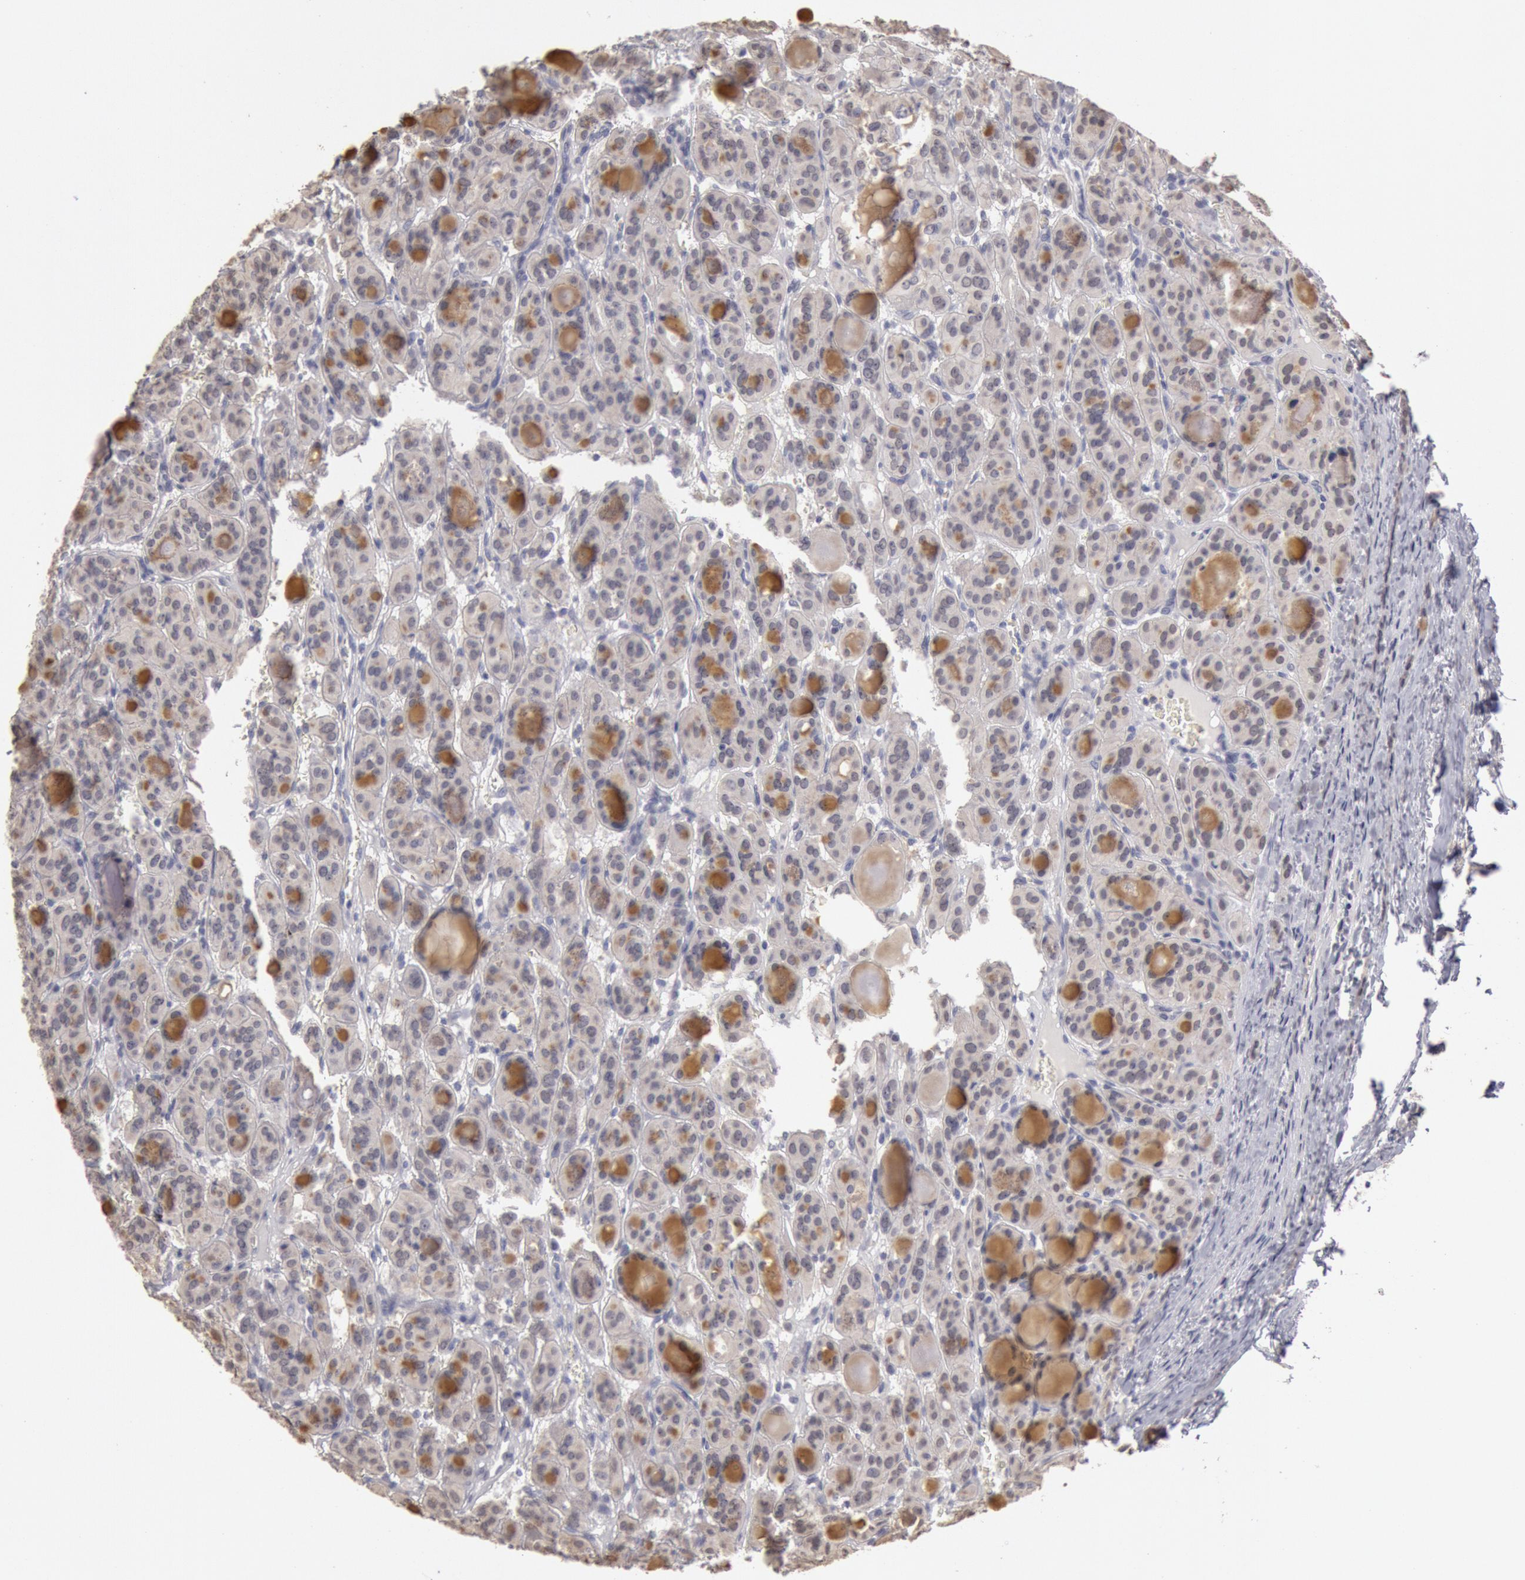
{"staining": {"intensity": "moderate", "quantity": "25%-75%", "location": "cytoplasmic/membranous"}, "tissue": "thyroid cancer", "cell_type": "Tumor cells", "image_type": "cancer", "snomed": [{"axis": "morphology", "description": "Follicular adenoma carcinoma, NOS"}, {"axis": "topography", "description": "Thyroid gland"}], "caption": "The immunohistochemical stain shows moderate cytoplasmic/membranous expression in tumor cells of thyroid cancer (follicular adenoma carcinoma) tissue.", "gene": "RIMBP3C", "patient": {"sex": "female", "age": 71}}